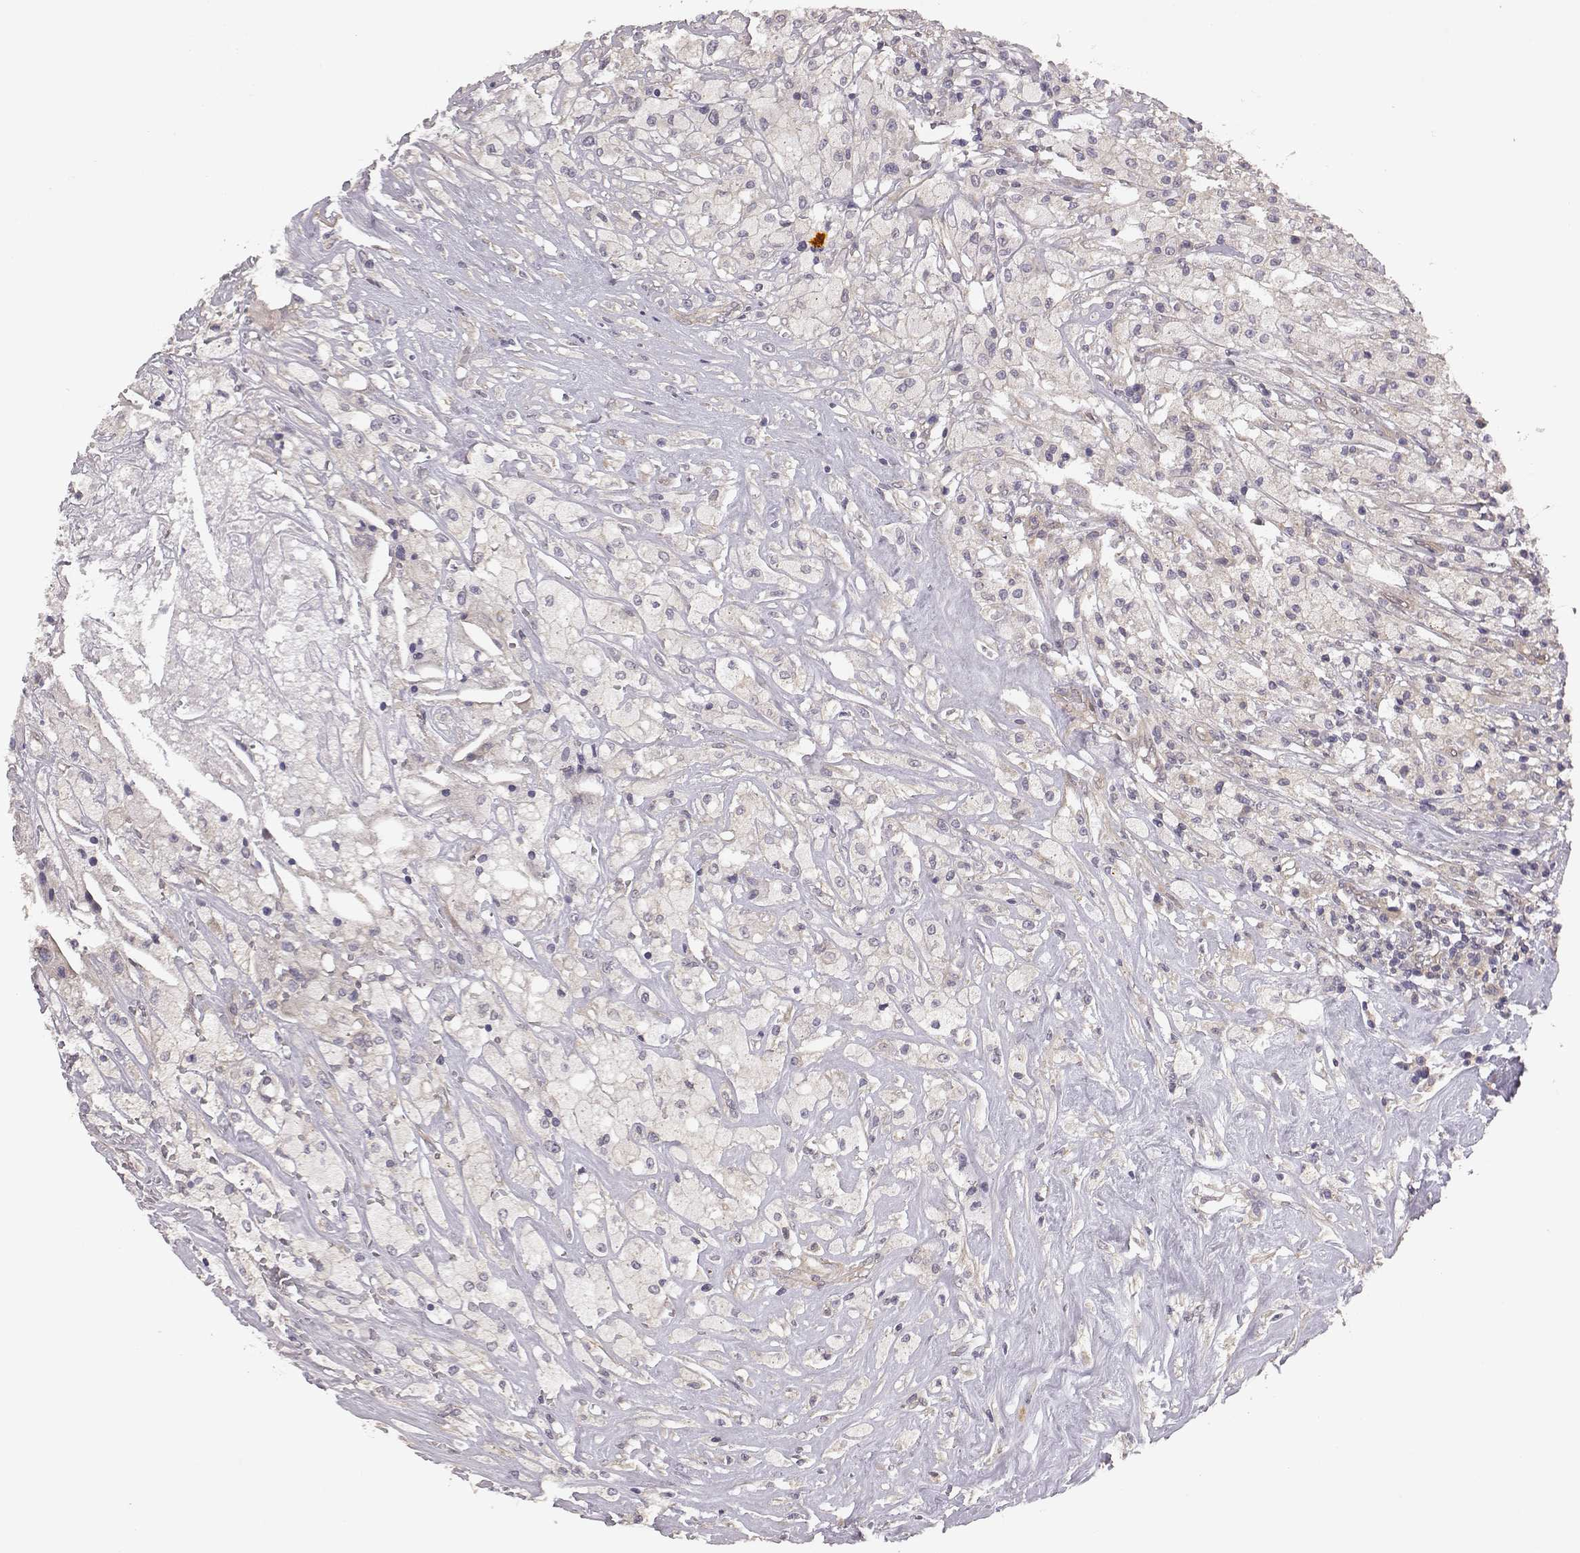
{"staining": {"intensity": "negative", "quantity": "none", "location": "none"}, "tissue": "testis cancer", "cell_type": "Tumor cells", "image_type": "cancer", "snomed": [{"axis": "morphology", "description": "Necrosis, NOS"}, {"axis": "morphology", "description": "Carcinoma, Embryonal, NOS"}, {"axis": "topography", "description": "Testis"}], "caption": "Immunohistochemistry (IHC) of human testis cancer reveals no positivity in tumor cells.", "gene": "SCARF1", "patient": {"sex": "male", "age": 19}}